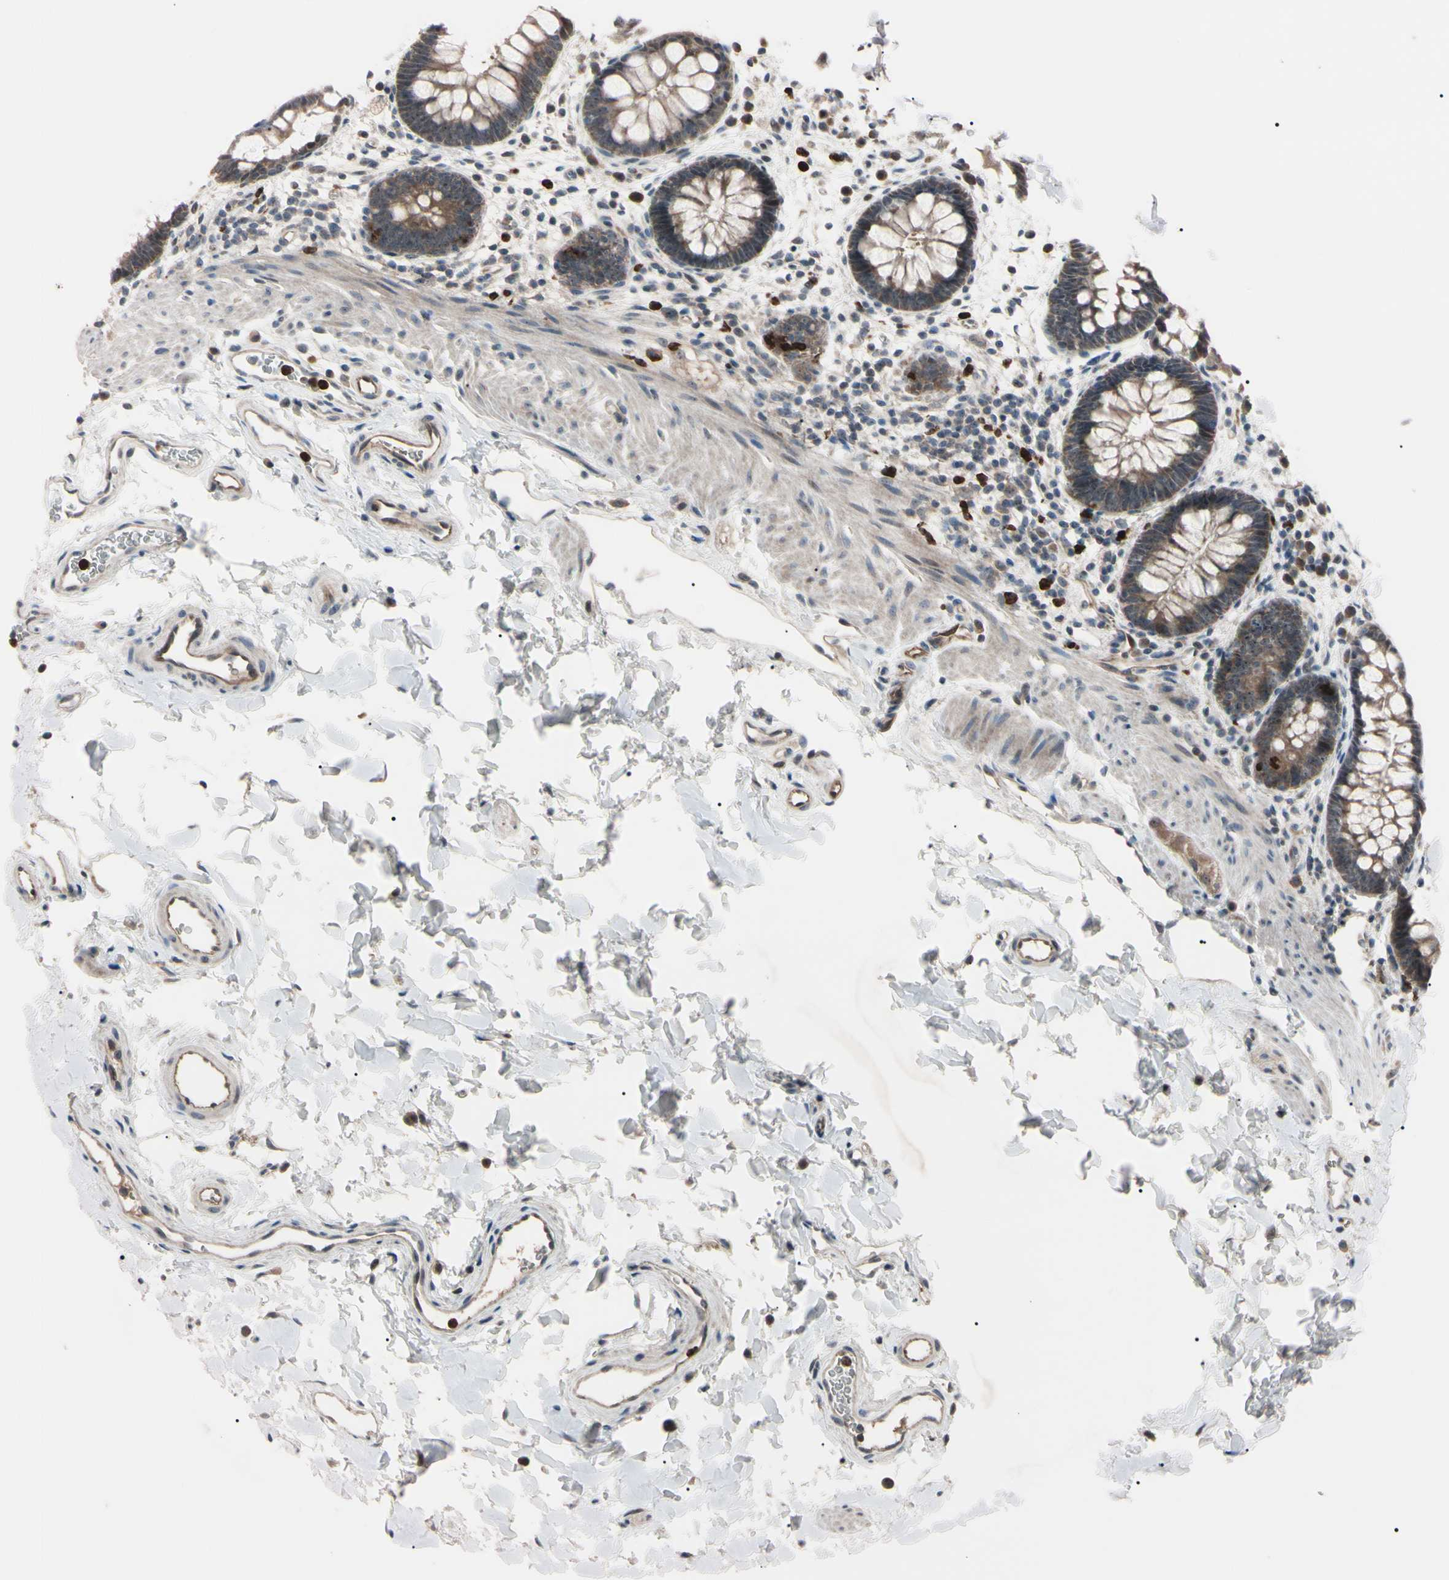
{"staining": {"intensity": "weak", "quantity": ">75%", "location": "cytoplasmic/membranous"}, "tissue": "rectum", "cell_type": "Glandular cells", "image_type": "normal", "snomed": [{"axis": "morphology", "description": "Normal tissue, NOS"}, {"axis": "topography", "description": "Rectum"}], "caption": "The immunohistochemical stain highlights weak cytoplasmic/membranous positivity in glandular cells of normal rectum. (DAB IHC, brown staining for protein, blue staining for nuclei).", "gene": "TRAF5", "patient": {"sex": "female", "age": 24}}